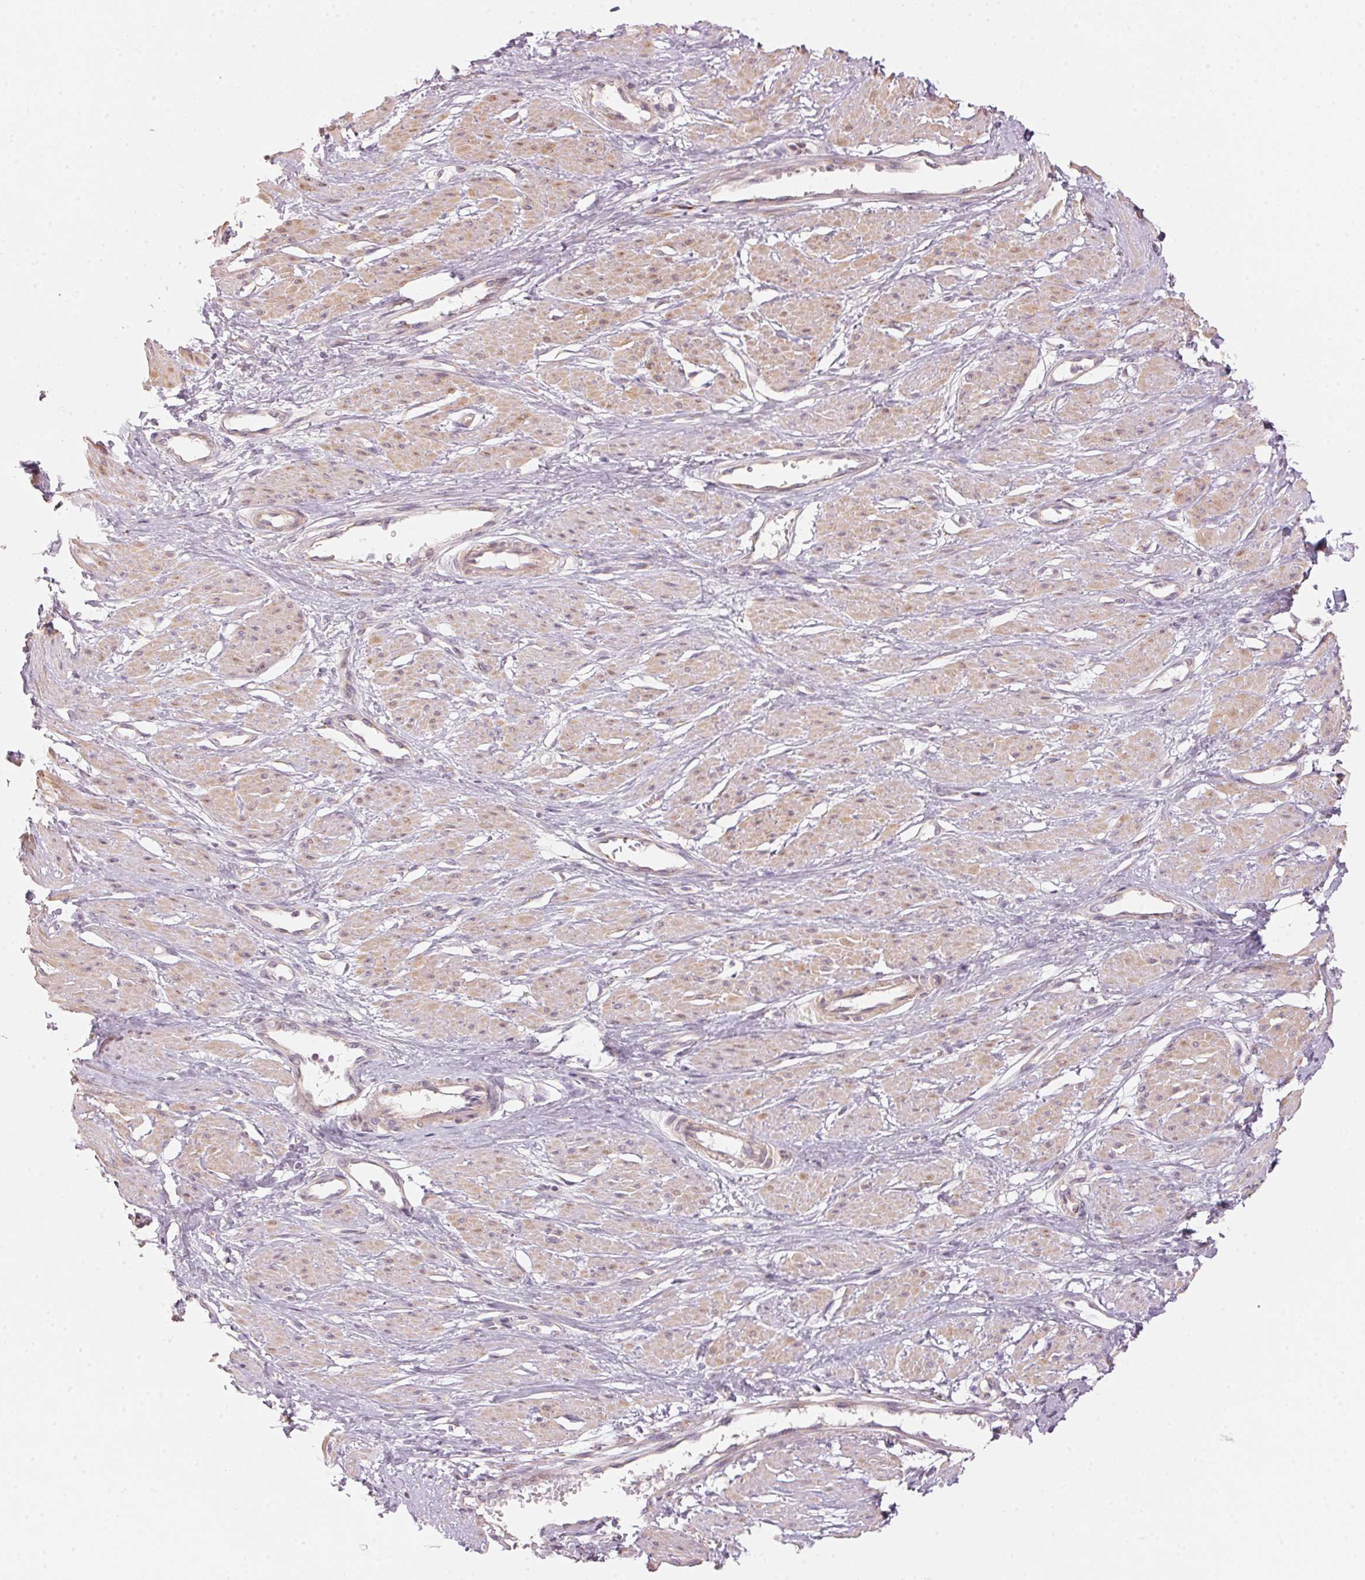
{"staining": {"intensity": "weak", "quantity": "25%-75%", "location": "cytoplasmic/membranous"}, "tissue": "smooth muscle", "cell_type": "Smooth muscle cells", "image_type": "normal", "snomed": [{"axis": "morphology", "description": "Normal tissue, NOS"}, {"axis": "topography", "description": "Smooth muscle"}, {"axis": "topography", "description": "Uterus"}], "caption": "Smooth muscle stained with a brown dye exhibits weak cytoplasmic/membranous positive staining in approximately 25%-75% of smooth muscle cells.", "gene": "BLOC1S2", "patient": {"sex": "female", "age": 39}}